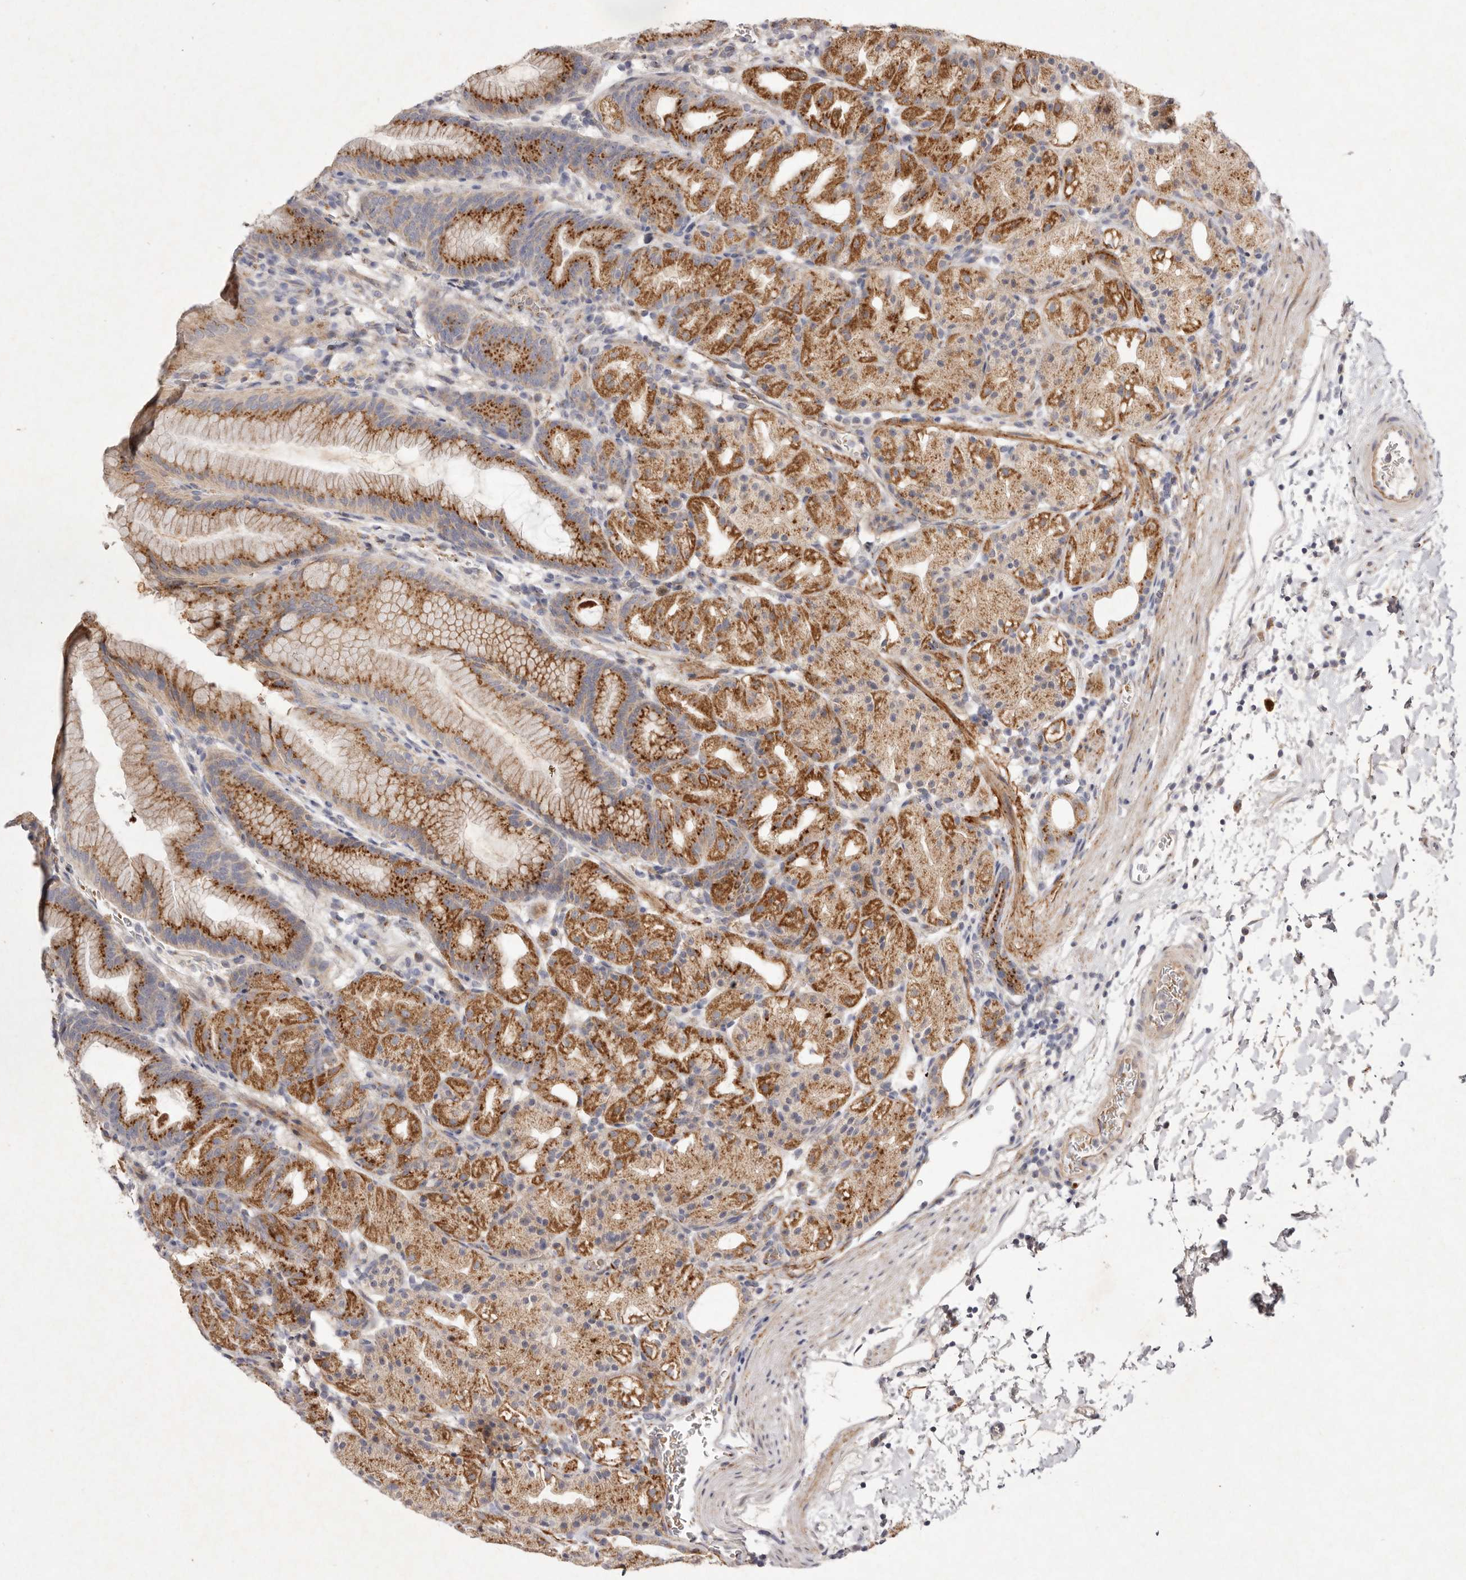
{"staining": {"intensity": "strong", "quantity": ">75%", "location": "cytoplasmic/membranous"}, "tissue": "stomach", "cell_type": "Glandular cells", "image_type": "normal", "snomed": [{"axis": "morphology", "description": "Normal tissue, NOS"}, {"axis": "topography", "description": "Stomach, upper"}], "caption": "Immunohistochemistry (IHC) (DAB) staining of unremarkable stomach exhibits strong cytoplasmic/membranous protein expression in approximately >75% of glandular cells.", "gene": "USP24", "patient": {"sex": "male", "age": 48}}